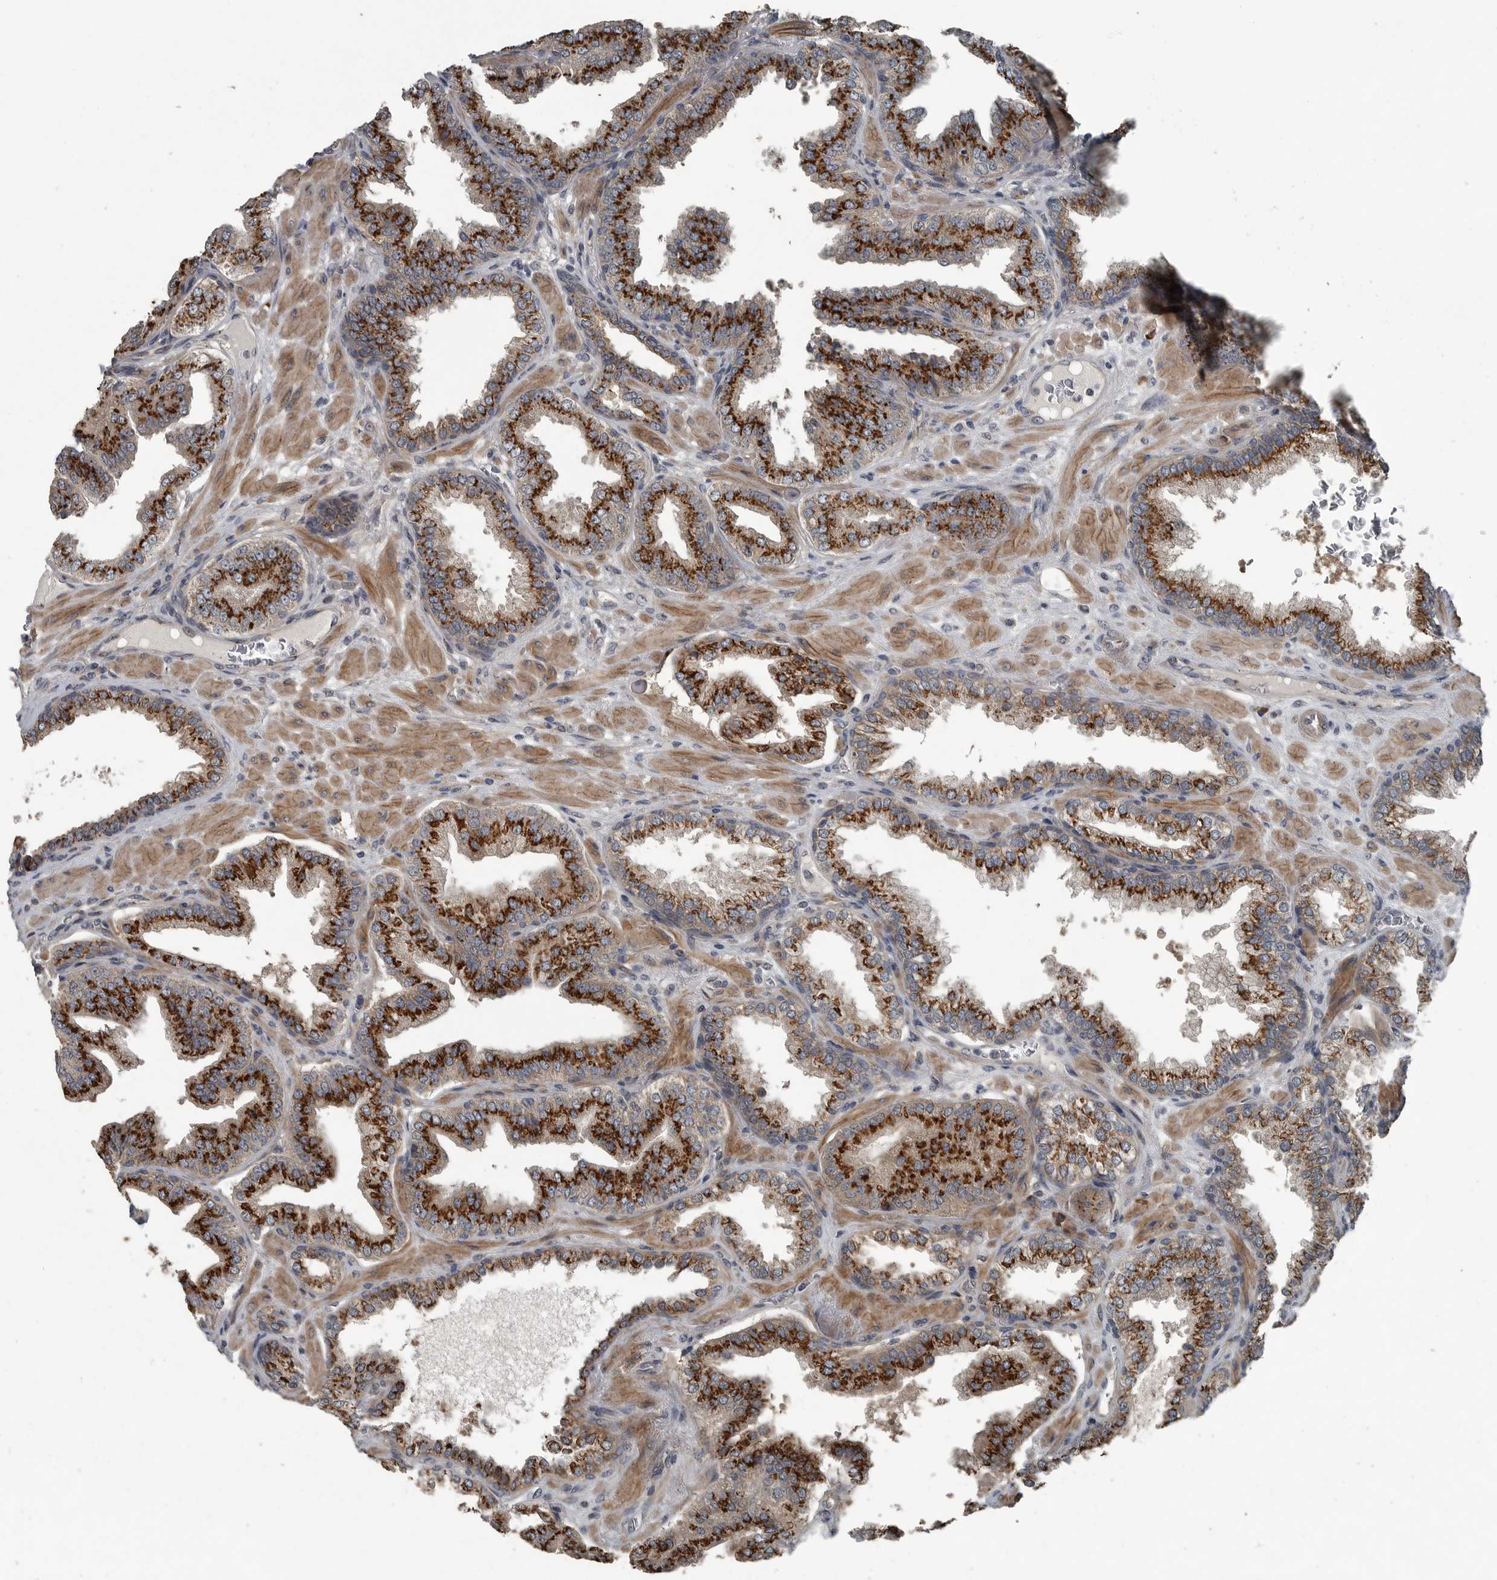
{"staining": {"intensity": "strong", "quantity": ">75%", "location": "cytoplasmic/membranous"}, "tissue": "prostate cancer", "cell_type": "Tumor cells", "image_type": "cancer", "snomed": [{"axis": "morphology", "description": "Adenocarcinoma, Low grade"}, {"axis": "topography", "description": "Prostate"}], "caption": "Immunohistochemical staining of prostate cancer shows strong cytoplasmic/membranous protein staining in about >75% of tumor cells. (DAB = brown stain, brightfield microscopy at high magnification).", "gene": "ZNF345", "patient": {"sex": "male", "age": 62}}